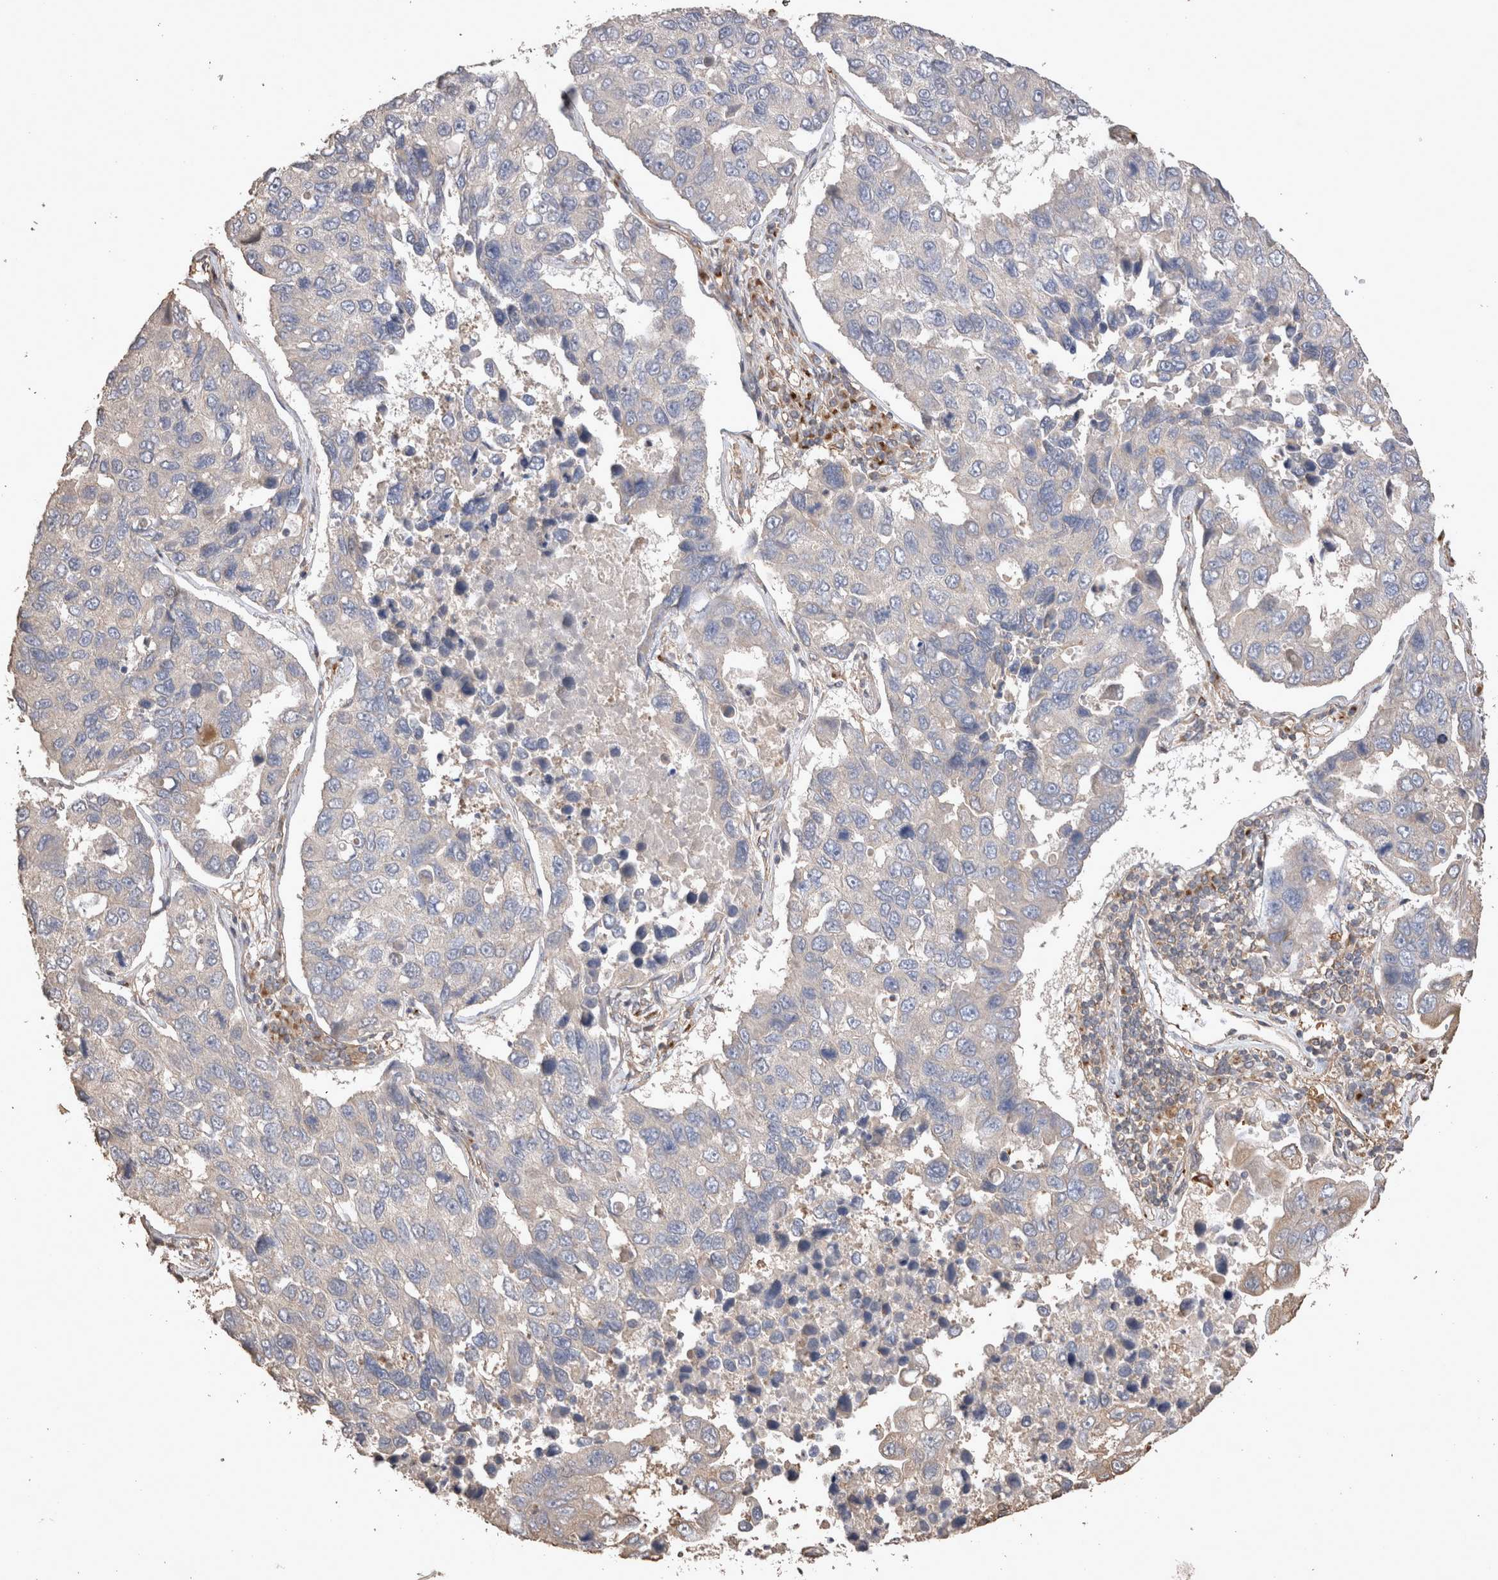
{"staining": {"intensity": "negative", "quantity": "none", "location": "none"}, "tissue": "lung cancer", "cell_type": "Tumor cells", "image_type": "cancer", "snomed": [{"axis": "morphology", "description": "Adenocarcinoma, NOS"}, {"axis": "topography", "description": "Lung"}], "caption": "Photomicrograph shows no protein positivity in tumor cells of lung cancer tissue. (DAB (3,3'-diaminobenzidine) immunohistochemistry (IHC) with hematoxylin counter stain).", "gene": "SNX31", "patient": {"sex": "male", "age": 64}}